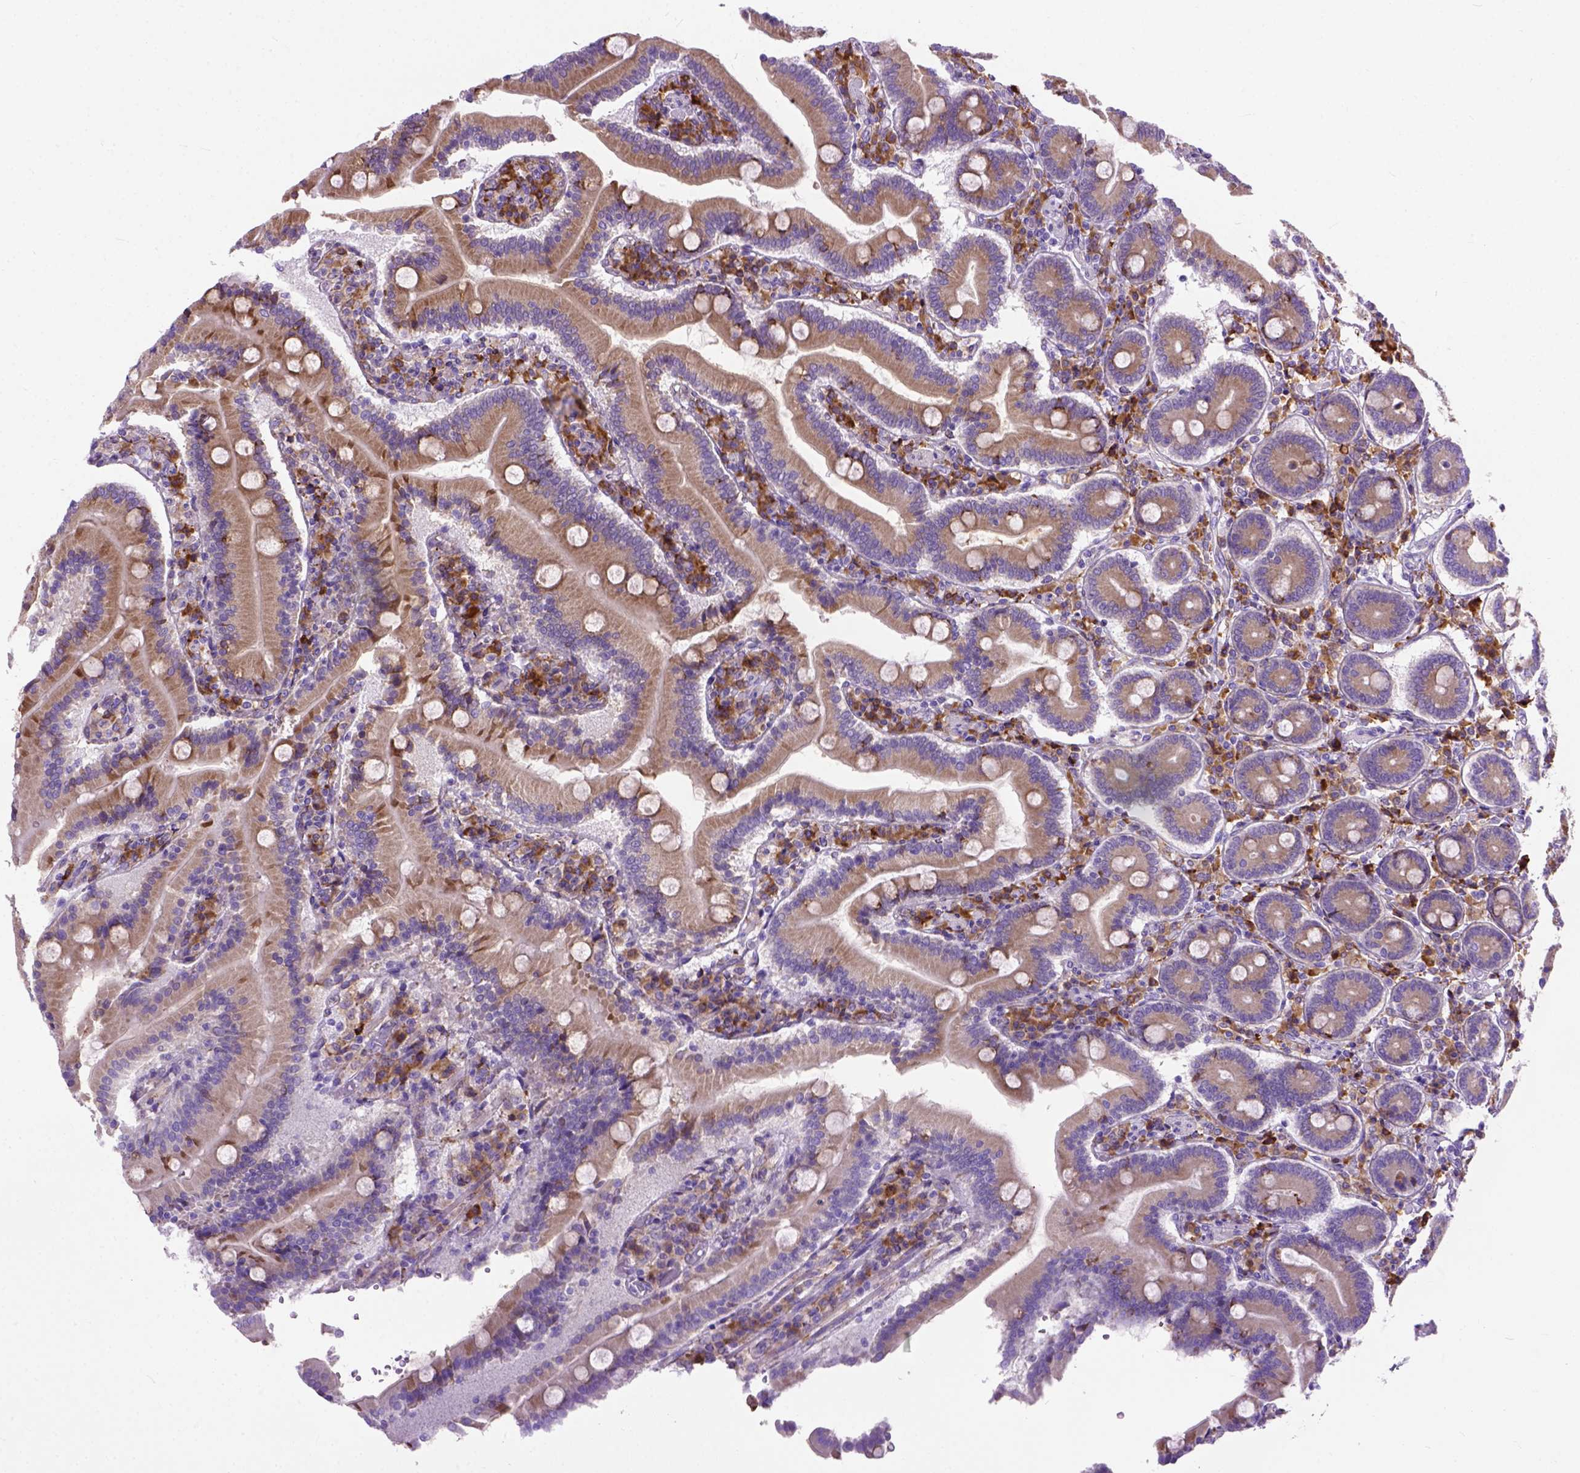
{"staining": {"intensity": "strong", "quantity": "<25%", "location": "cytoplasmic/membranous"}, "tissue": "duodenum", "cell_type": "Glandular cells", "image_type": "normal", "snomed": [{"axis": "morphology", "description": "Normal tissue, NOS"}, {"axis": "topography", "description": "Duodenum"}], "caption": "Strong cytoplasmic/membranous protein expression is appreciated in about <25% of glandular cells in duodenum.", "gene": "PLK4", "patient": {"sex": "female", "age": 62}}